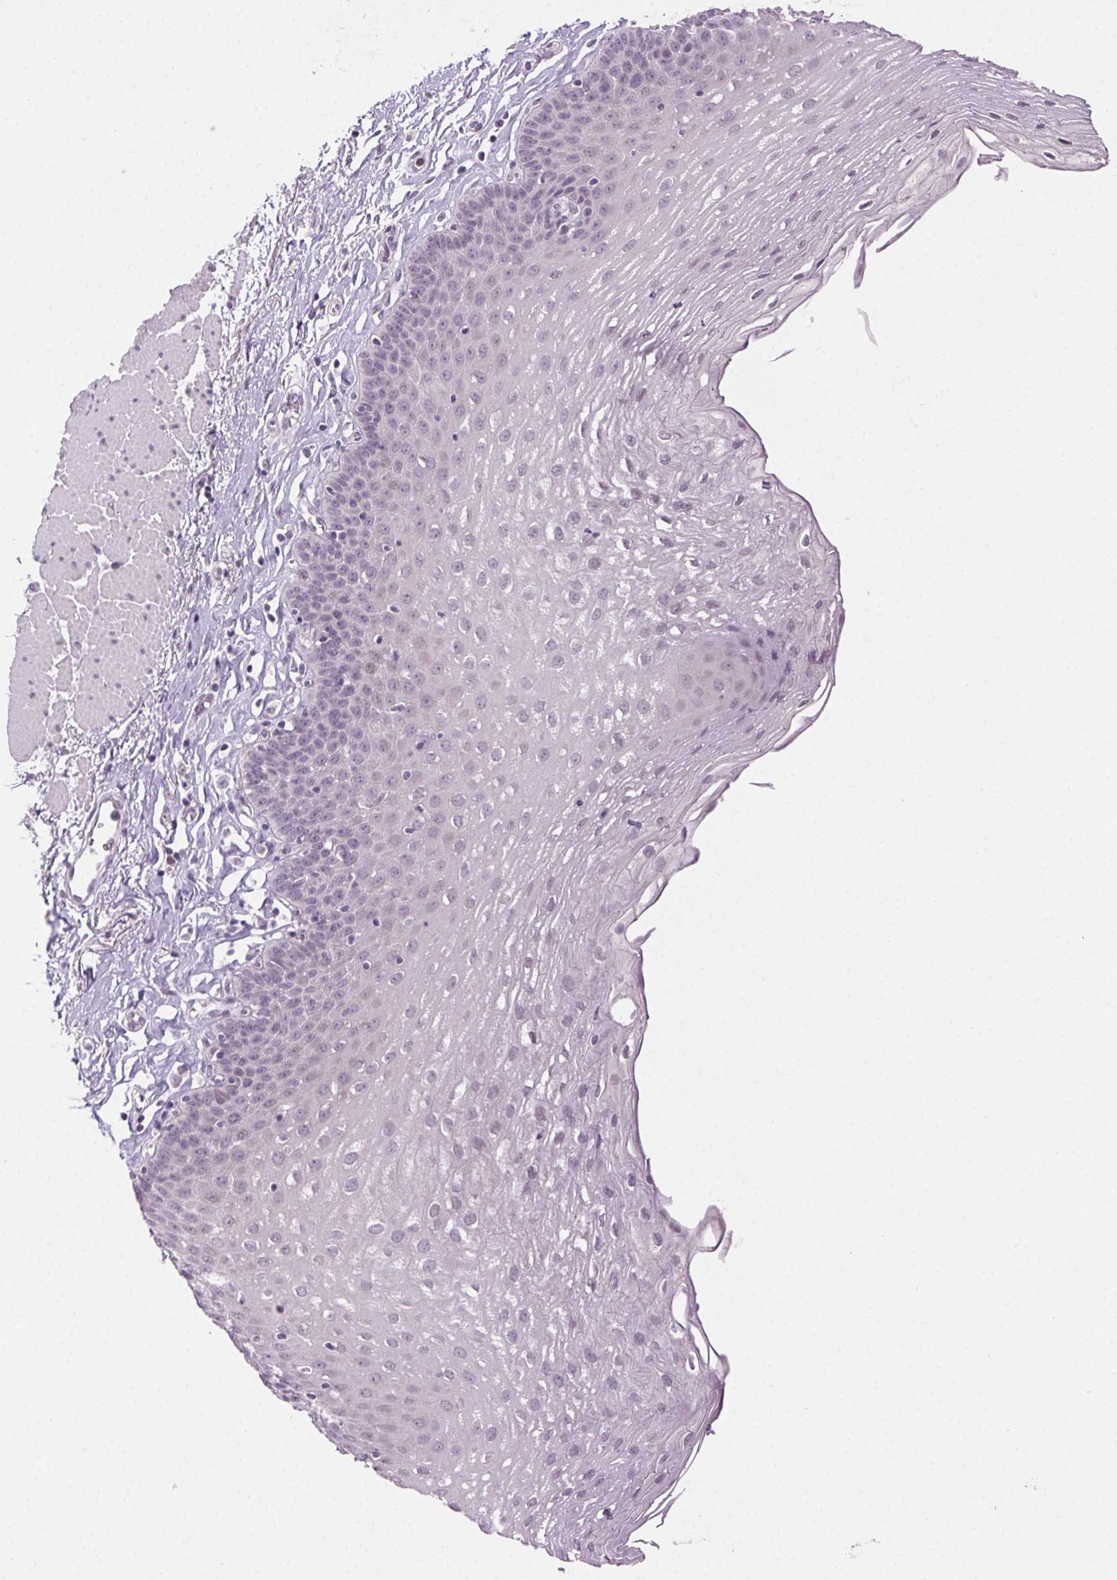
{"staining": {"intensity": "negative", "quantity": "none", "location": "none"}, "tissue": "esophagus", "cell_type": "Squamous epithelial cells", "image_type": "normal", "snomed": [{"axis": "morphology", "description": "Normal tissue, NOS"}, {"axis": "topography", "description": "Esophagus"}], "caption": "Human esophagus stained for a protein using immunohistochemistry exhibits no positivity in squamous epithelial cells.", "gene": "CLDN10", "patient": {"sex": "female", "age": 81}}